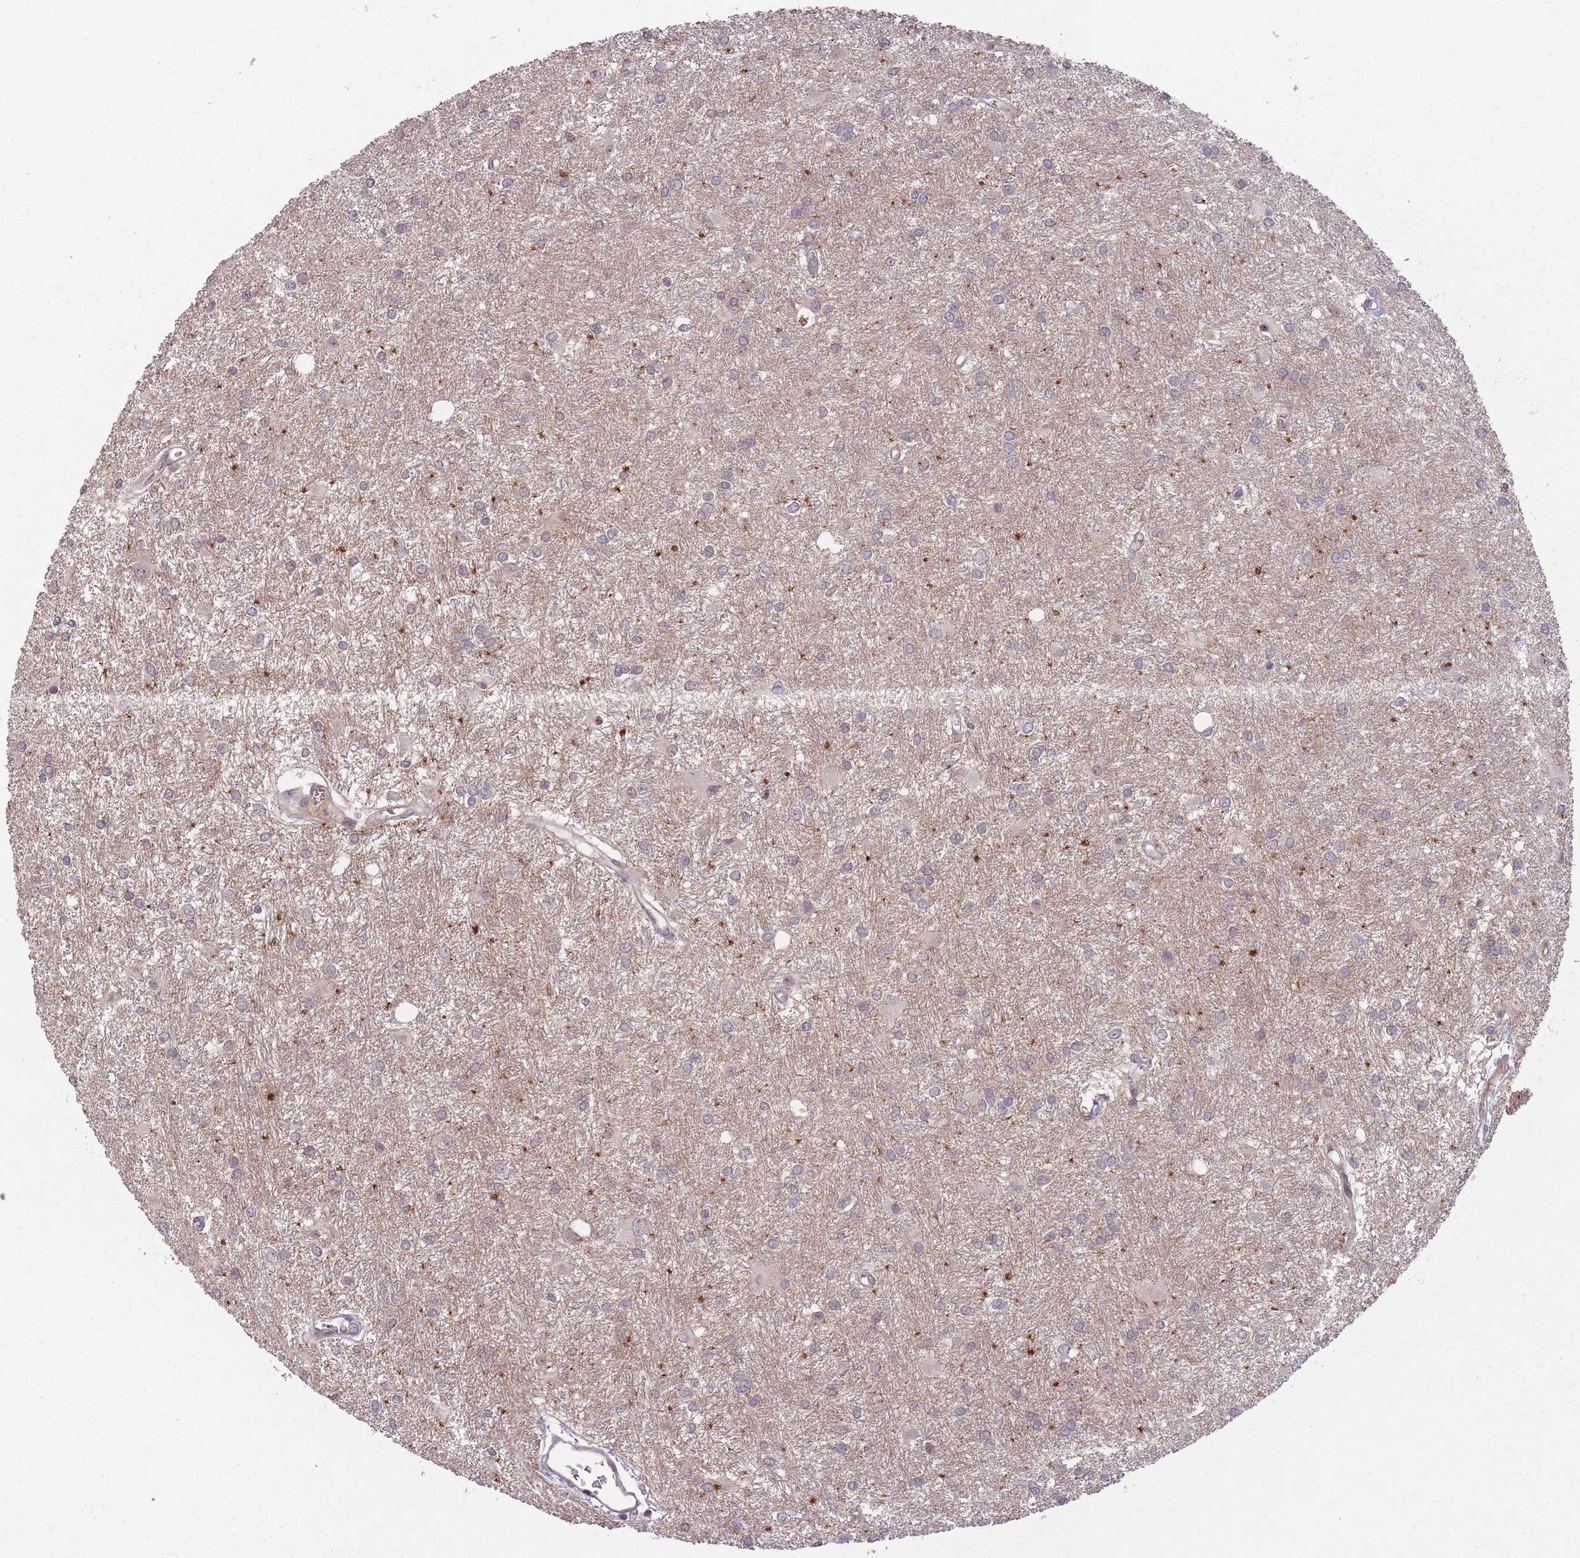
{"staining": {"intensity": "negative", "quantity": "none", "location": "none"}, "tissue": "glioma", "cell_type": "Tumor cells", "image_type": "cancer", "snomed": [{"axis": "morphology", "description": "Glioma, malignant, High grade"}, {"axis": "topography", "description": "Brain"}], "caption": "DAB (3,3'-diaminobenzidine) immunohistochemical staining of human glioma shows no significant staining in tumor cells.", "gene": "ADCYAP1R1", "patient": {"sex": "female", "age": 50}}